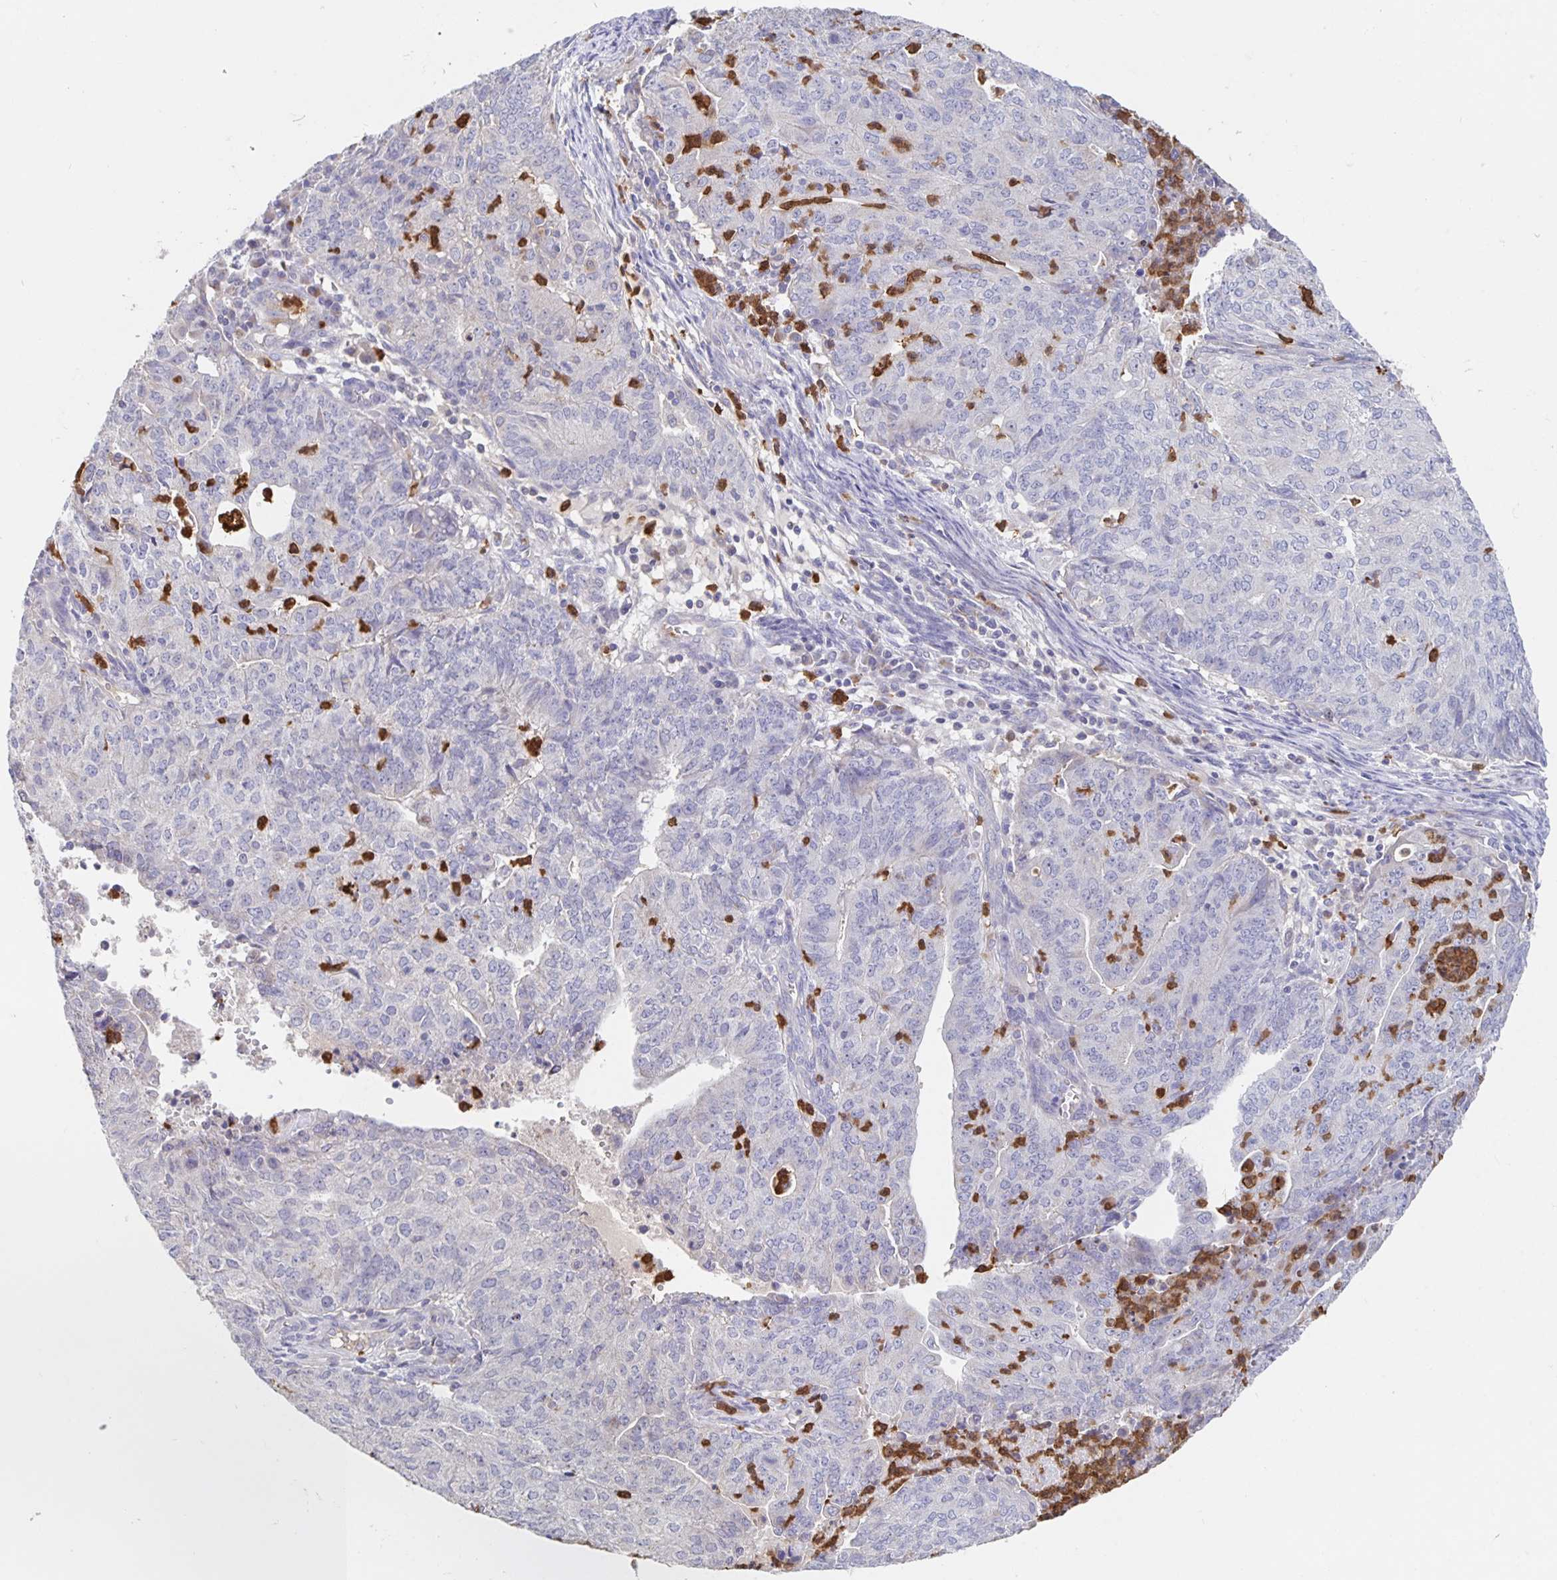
{"staining": {"intensity": "negative", "quantity": "none", "location": "none"}, "tissue": "endometrial cancer", "cell_type": "Tumor cells", "image_type": "cancer", "snomed": [{"axis": "morphology", "description": "Adenocarcinoma, NOS"}, {"axis": "topography", "description": "Endometrium"}], "caption": "Adenocarcinoma (endometrial) was stained to show a protein in brown. There is no significant expression in tumor cells.", "gene": "CDC42BPG", "patient": {"sex": "female", "age": 82}}